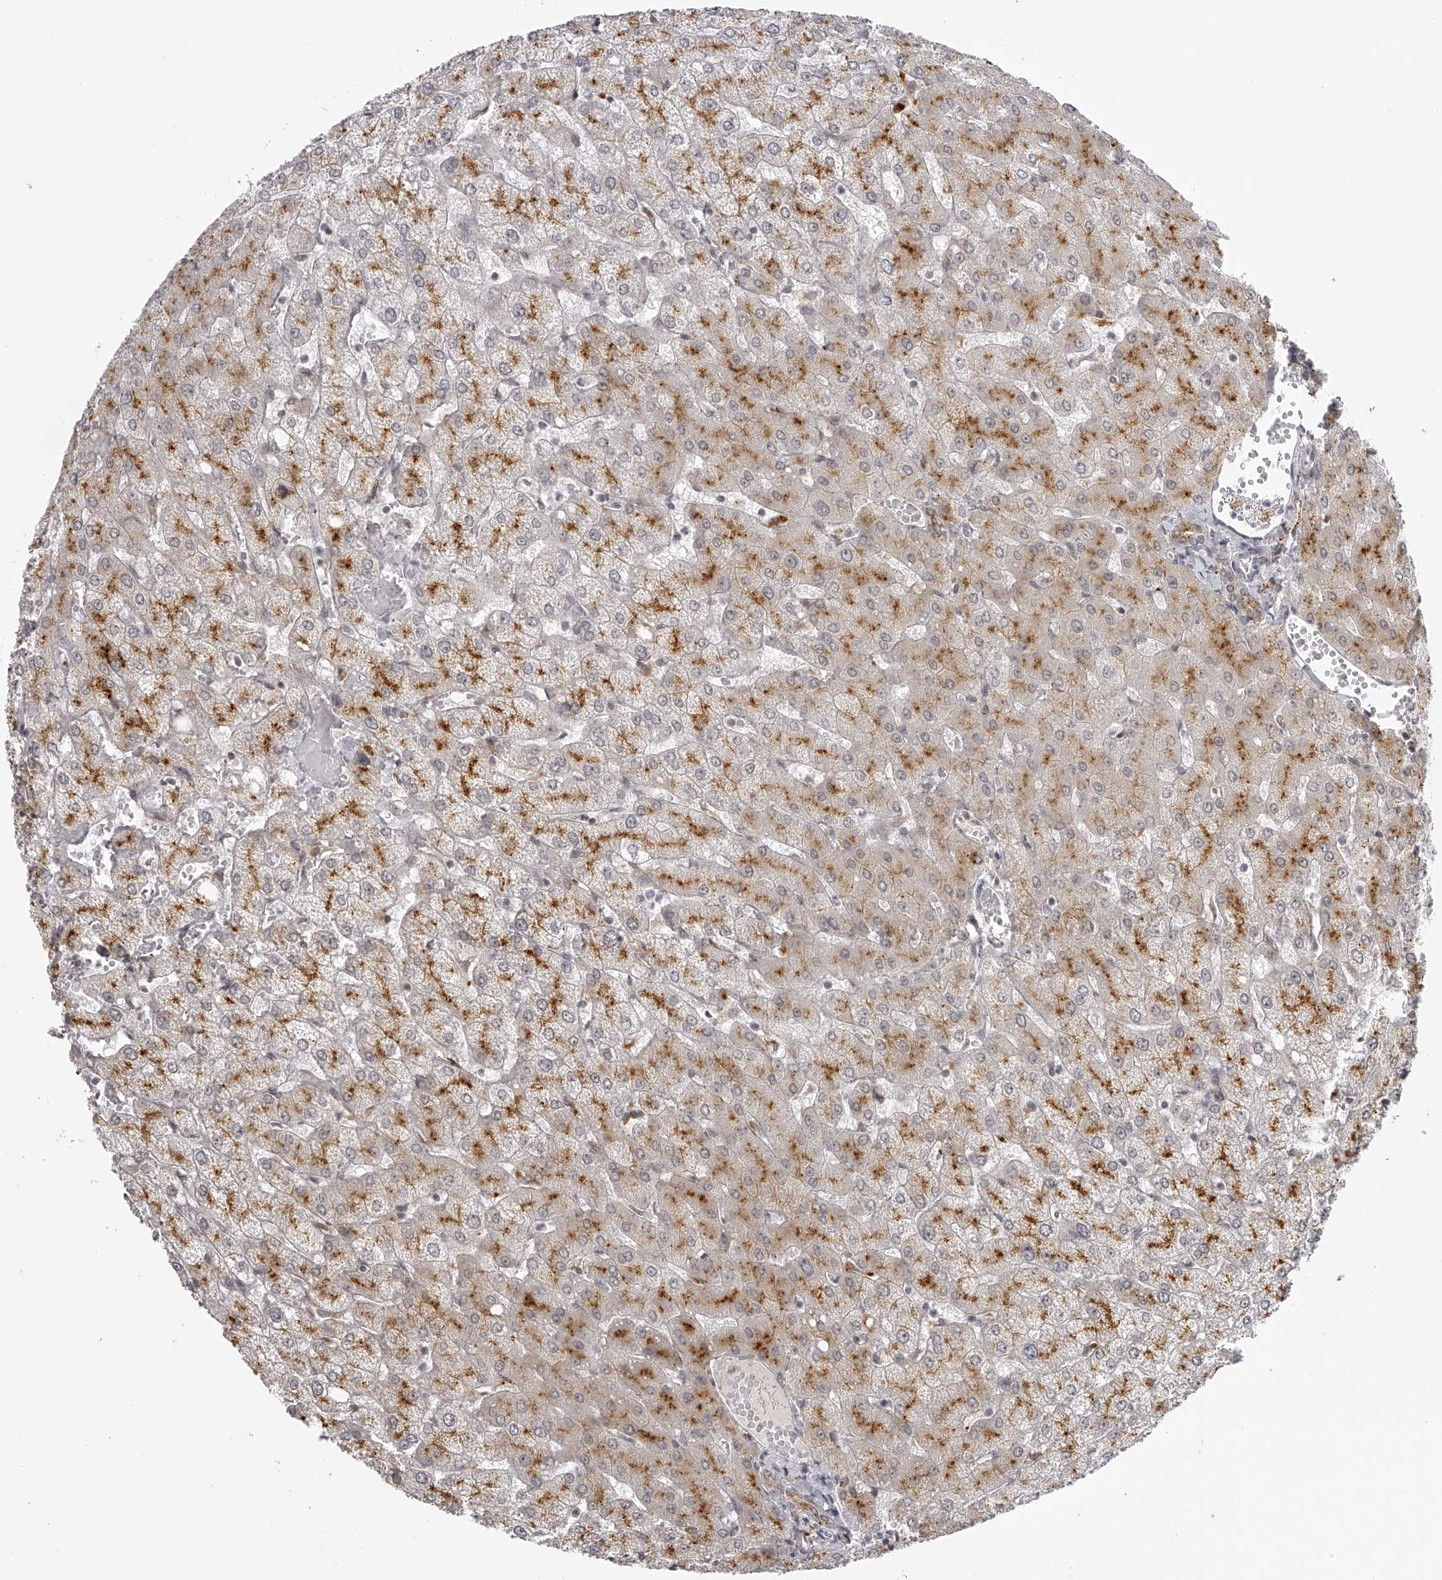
{"staining": {"intensity": "weak", "quantity": "25%-75%", "location": "cytoplasmic/membranous"}, "tissue": "liver", "cell_type": "Cholangiocytes", "image_type": "normal", "snomed": [{"axis": "morphology", "description": "Normal tissue, NOS"}, {"axis": "topography", "description": "Liver"}], "caption": "High-magnification brightfield microscopy of normal liver stained with DAB (brown) and counterstained with hematoxylin (blue). cholangiocytes exhibit weak cytoplasmic/membranous staining is present in about25%-75% of cells. (Stains: DAB (3,3'-diaminobenzidine) in brown, nuclei in blue, Microscopy: brightfield microscopy at high magnification).", "gene": "RNF220", "patient": {"sex": "female", "age": 54}}